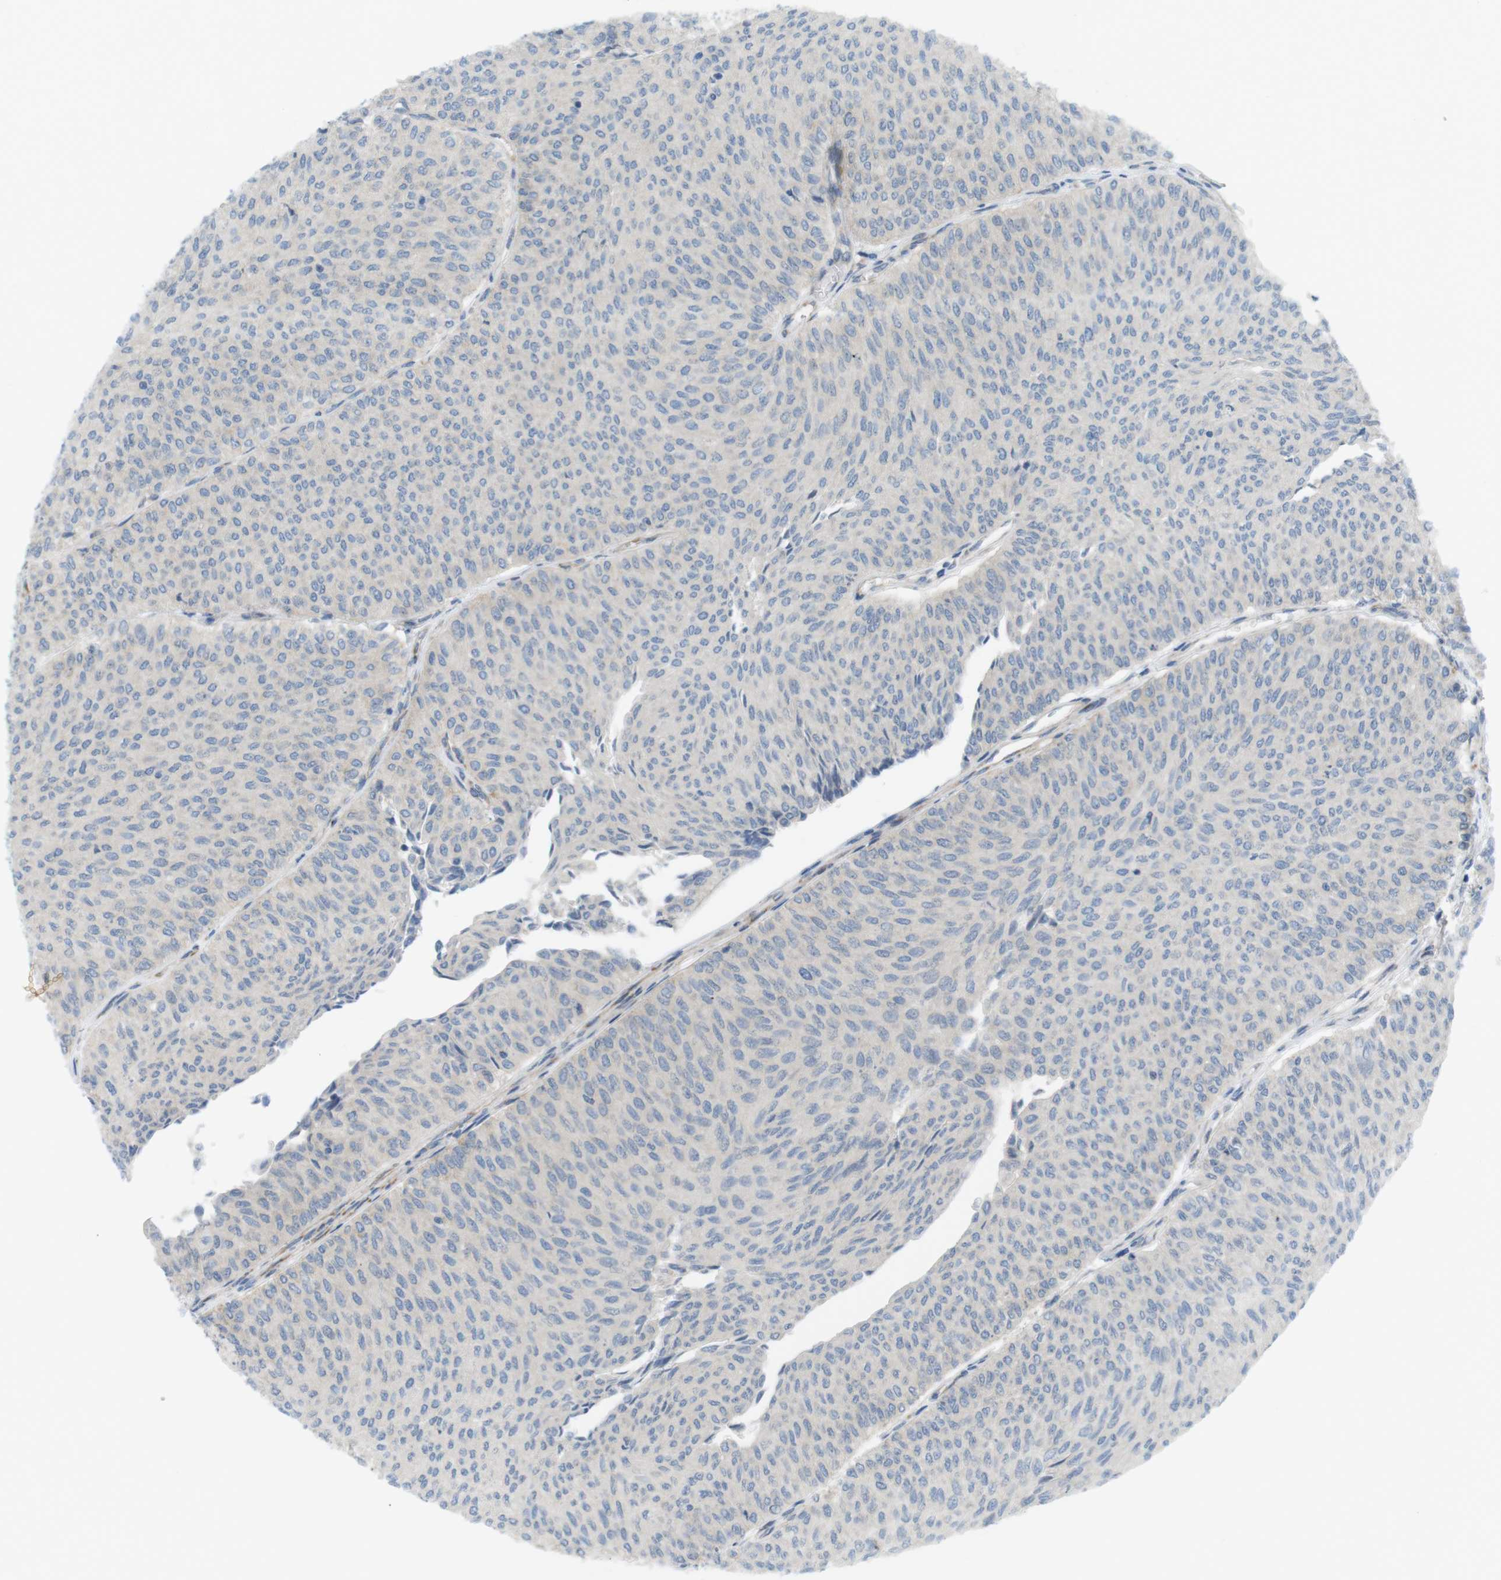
{"staining": {"intensity": "negative", "quantity": "none", "location": "none"}, "tissue": "urothelial cancer", "cell_type": "Tumor cells", "image_type": "cancer", "snomed": [{"axis": "morphology", "description": "Urothelial carcinoma, Low grade"}, {"axis": "topography", "description": "Urinary bladder"}], "caption": "Urothelial carcinoma (low-grade) stained for a protein using immunohistochemistry (IHC) reveals no expression tumor cells.", "gene": "GJC3", "patient": {"sex": "male", "age": 78}}